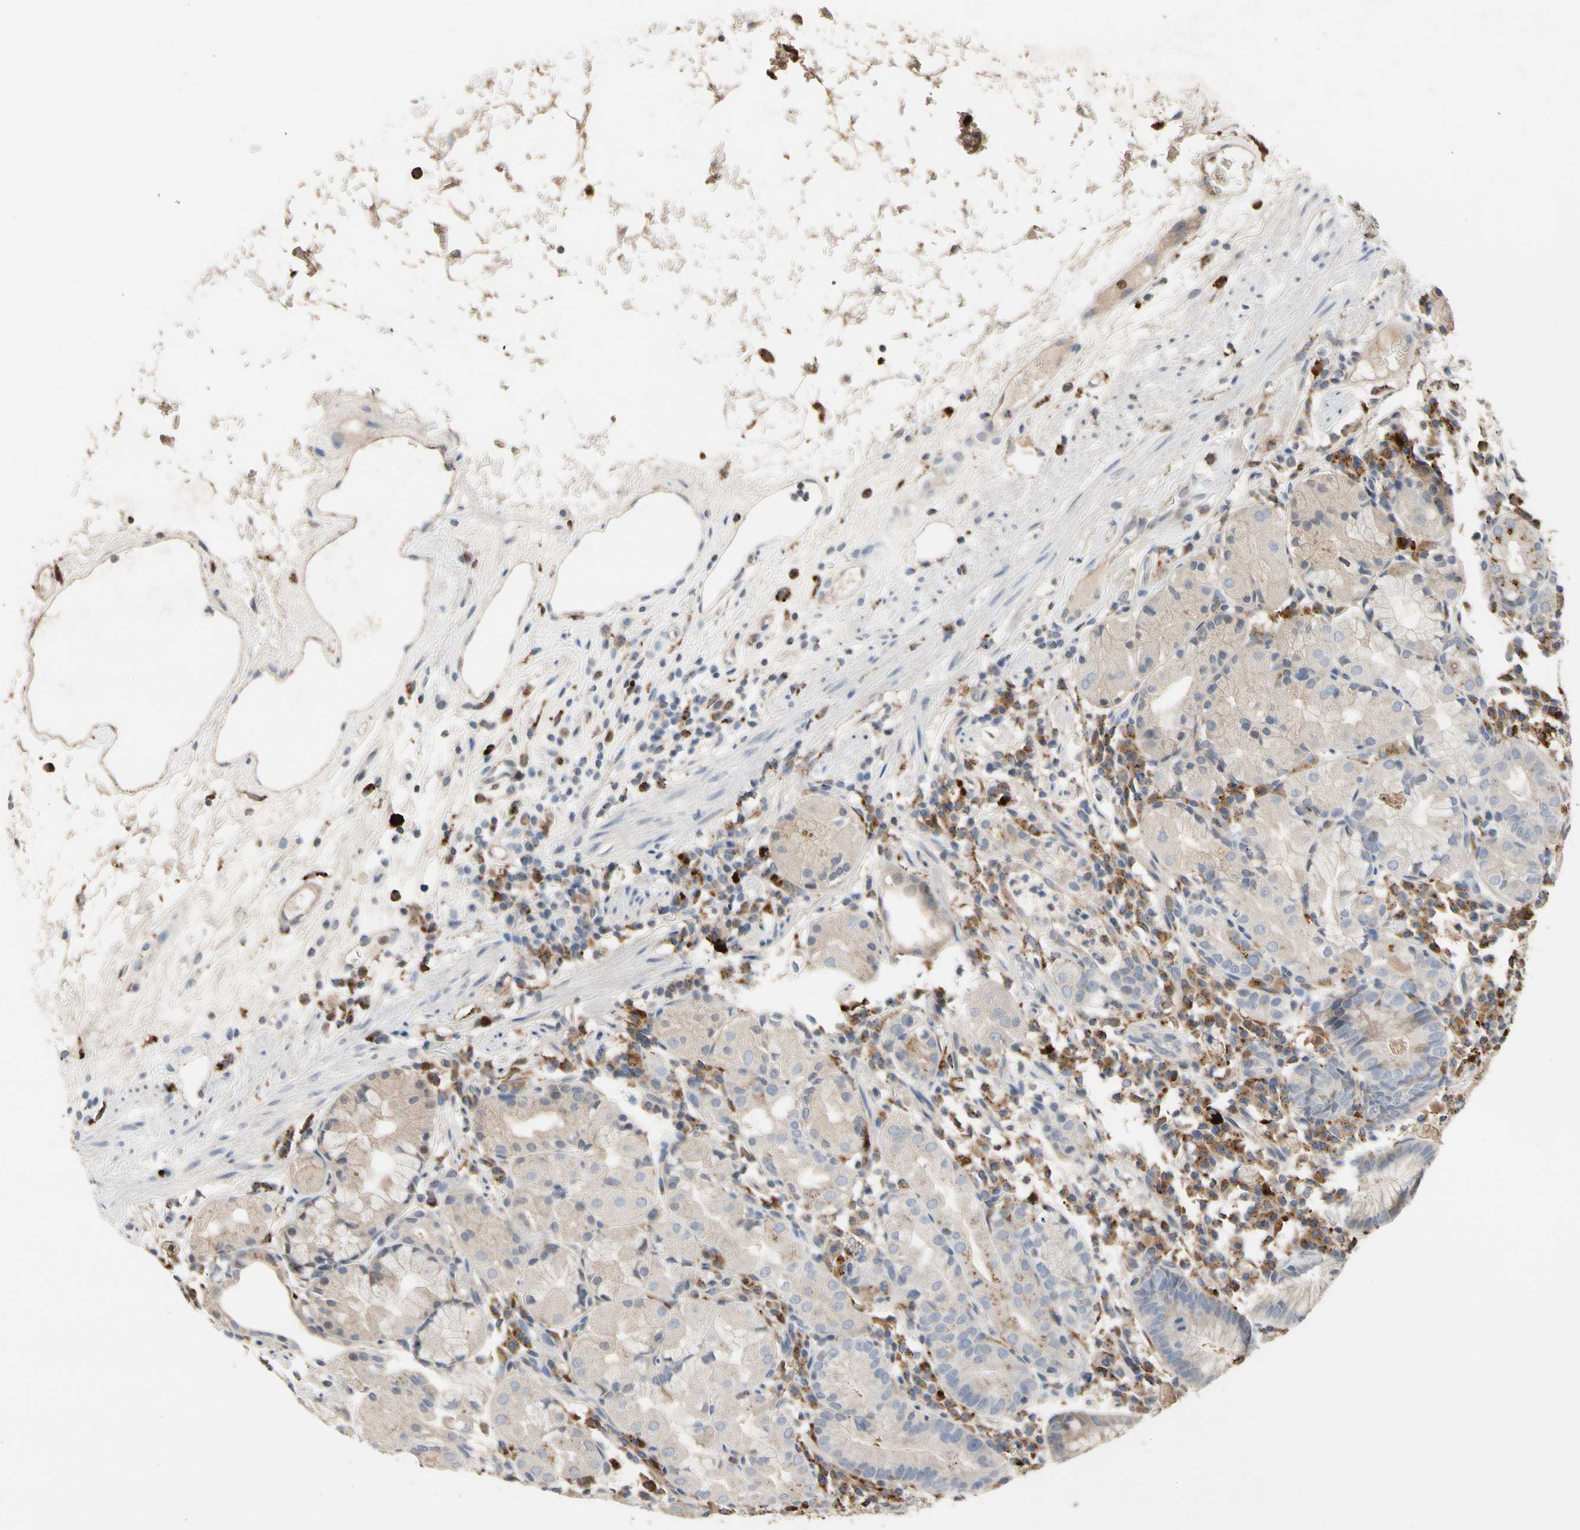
{"staining": {"intensity": "weak", "quantity": "25%-75%", "location": "cytoplasmic/membranous"}, "tissue": "stomach", "cell_type": "Glandular cells", "image_type": "normal", "snomed": [{"axis": "morphology", "description": "Normal tissue, NOS"}, {"axis": "topography", "description": "Stomach"}, {"axis": "topography", "description": "Stomach, lower"}], "caption": "Protein expression analysis of unremarkable stomach shows weak cytoplasmic/membranous expression in approximately 25%-75% of glandular cells.", "gene": "ADA2", "patient": {"sex": "female", "age": 75}}